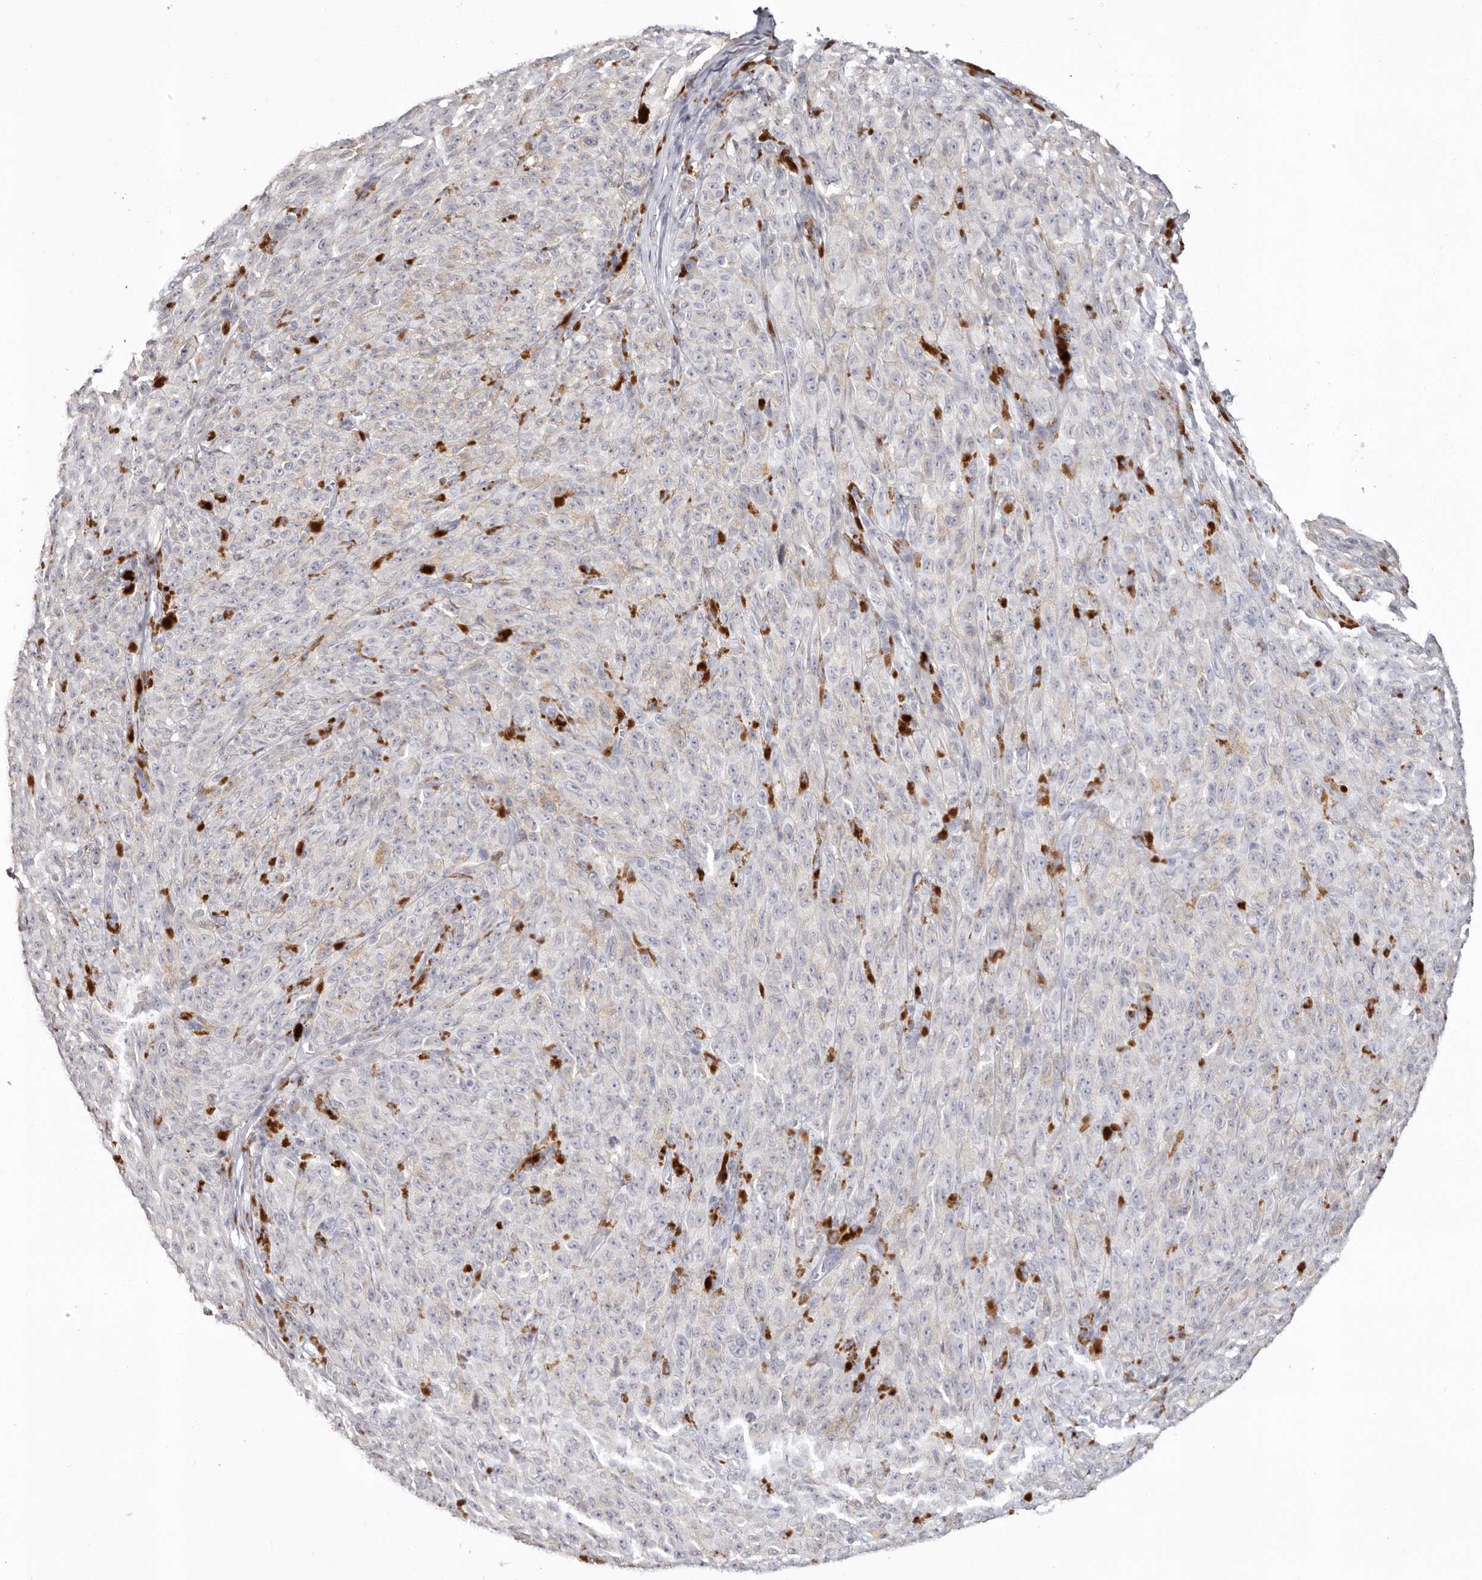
{"staining": {"intensity": "negative", "quantity": "none", "location": "none"}, "tissue": "melanoma", "cell_type": "Tumor cells", "image_type": "cancer", "snomed": [{"axis": "morphology", "description": "Malignant melanoma, NOS"}, {"axis": "topography", "description": "Skin"}], "caption": "Immunohistochemistry (IHC) of malignant melanoma reveals no staining in tumor cells.", "gene": "PCDHB6", "patient": {"sex": "female", "age": 82}}